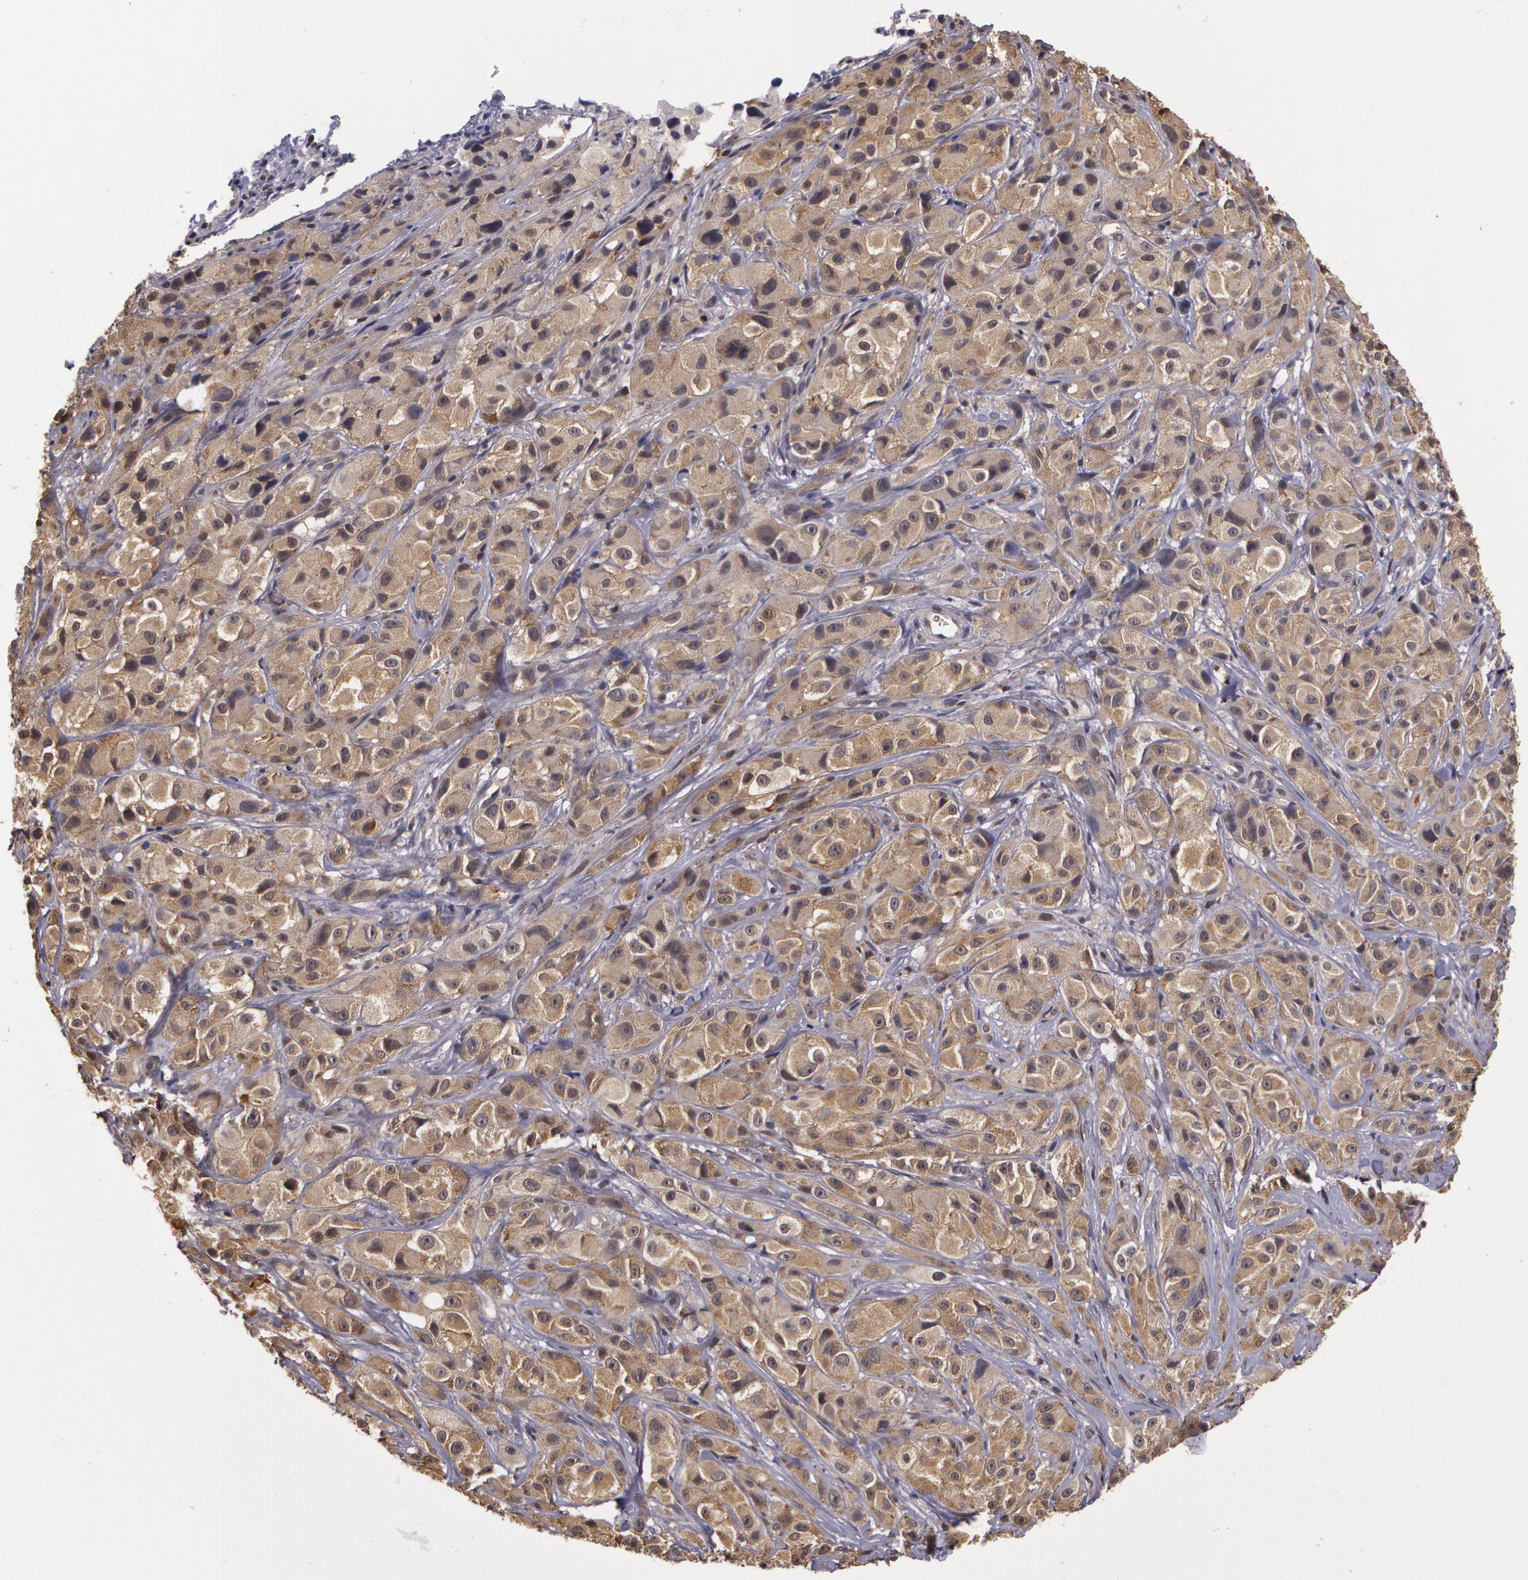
{"staining": {"intensity": "negative", "quantity": "none", "location": "none"}, "tissue": "melanoma", "cell_type": "Tumor cells", "image_type": "cancer", "snomed": [{"axis": "morphology", "description": "Malignant melanoma, NOS"}, {"axis": "topography", "description": "Skin"}], "caption": "This is an IHC micrograph of malignant melanoma. There is no expression in tumor cells.", "gene": "AHSA1", "patient": {"sex": "male", "age": 56}}